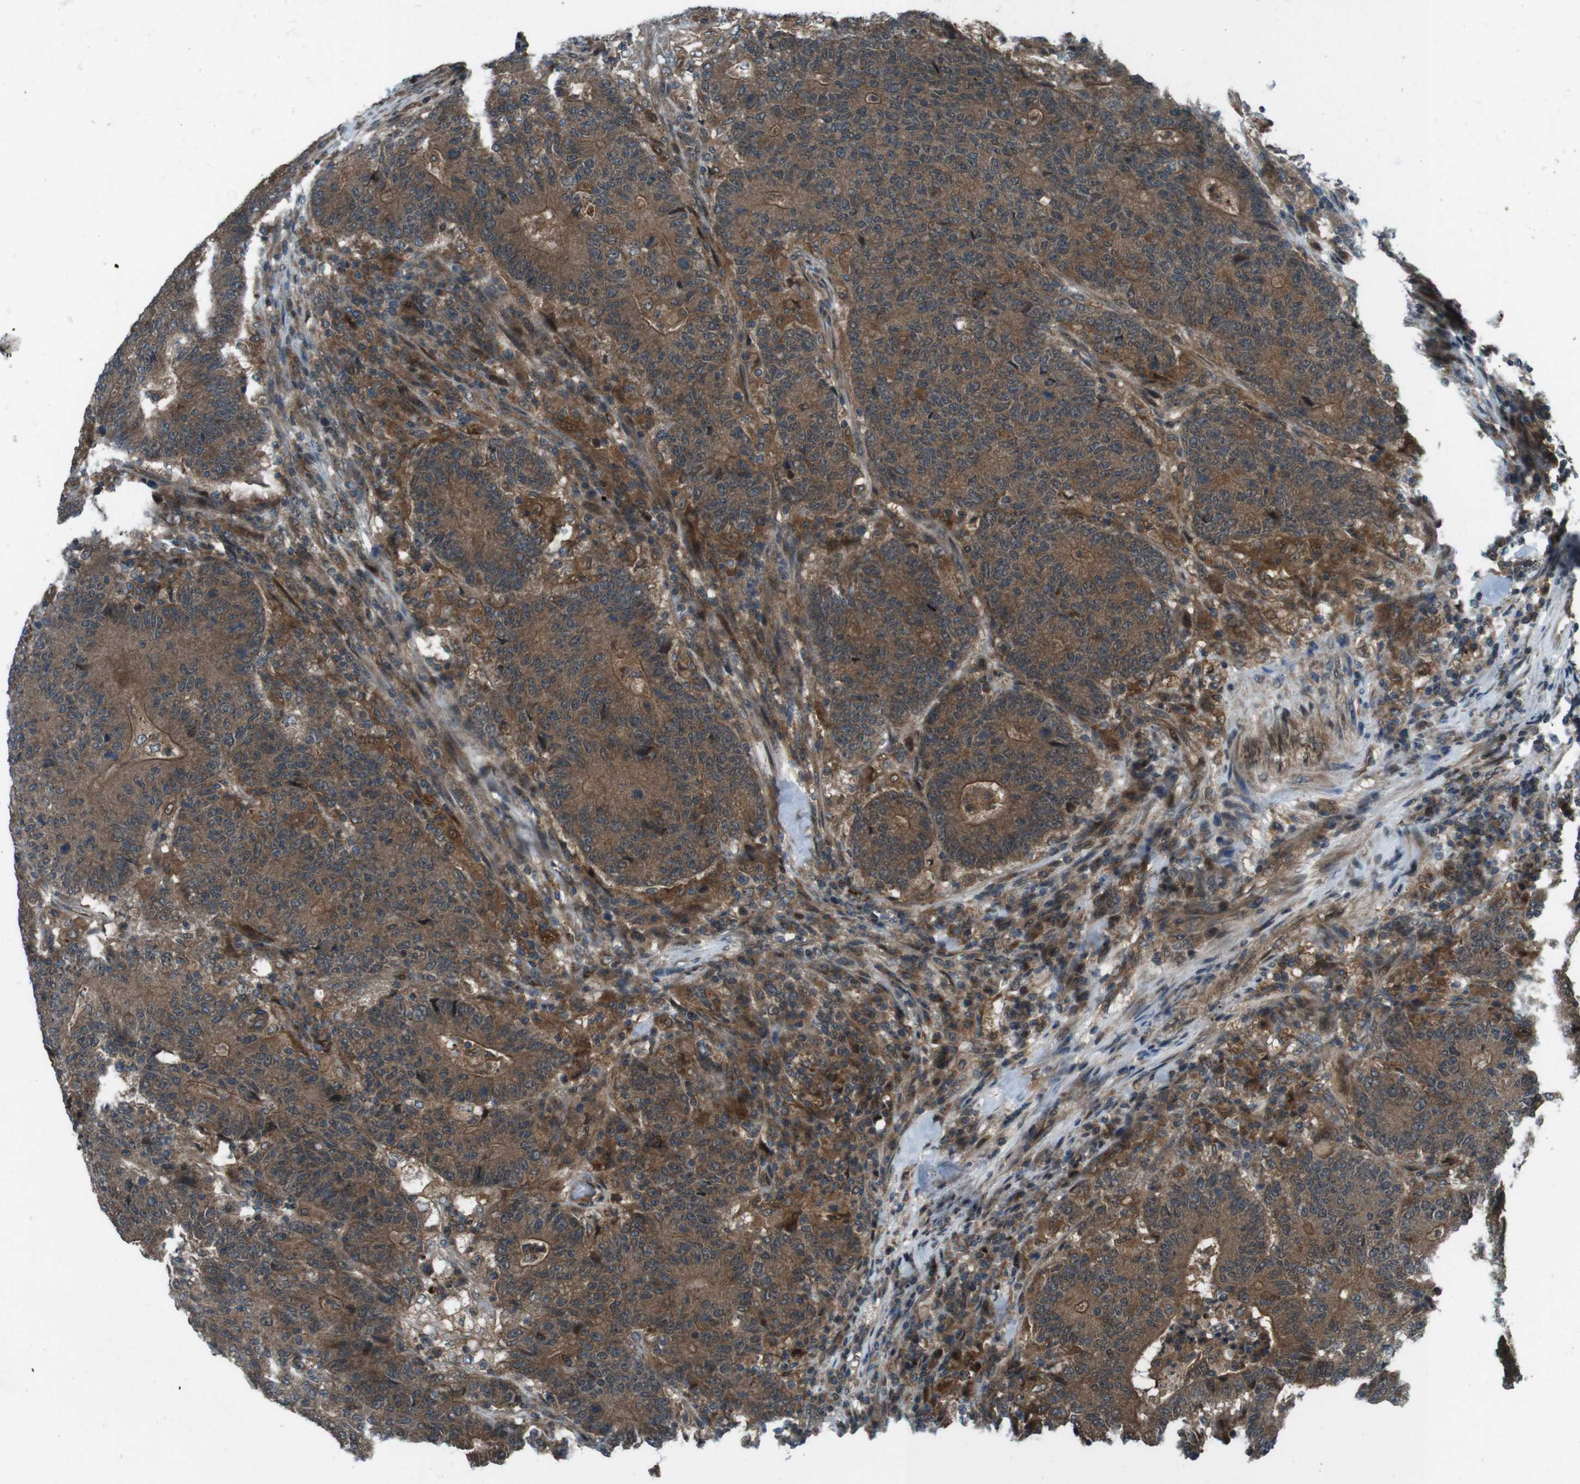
{"staining": {"intensity": "moderate", "quantity": ">75%", "location": "cytoplasmic/membranous"}, "tissue": "colorectal cancer", "cell_type": "Tumor cells", "image_type": "cancer", "snomed": [{"axis": "morphology", "description": "Normal tissue, NOS"}, {"axis": "morphology", "description": "Adenocarcinoma, NOS"}, {"axis": "topography", "description": "Colon"}], "caption": "This is a photomicrograph of immunohistochemistry (IHC) staining of colorectal cancer, which shows moderate staining in the cytoplasmic/membranous of tumor cells.", "gene": "SLC27A4", "patient": {"sex": "female", "age": 75}}